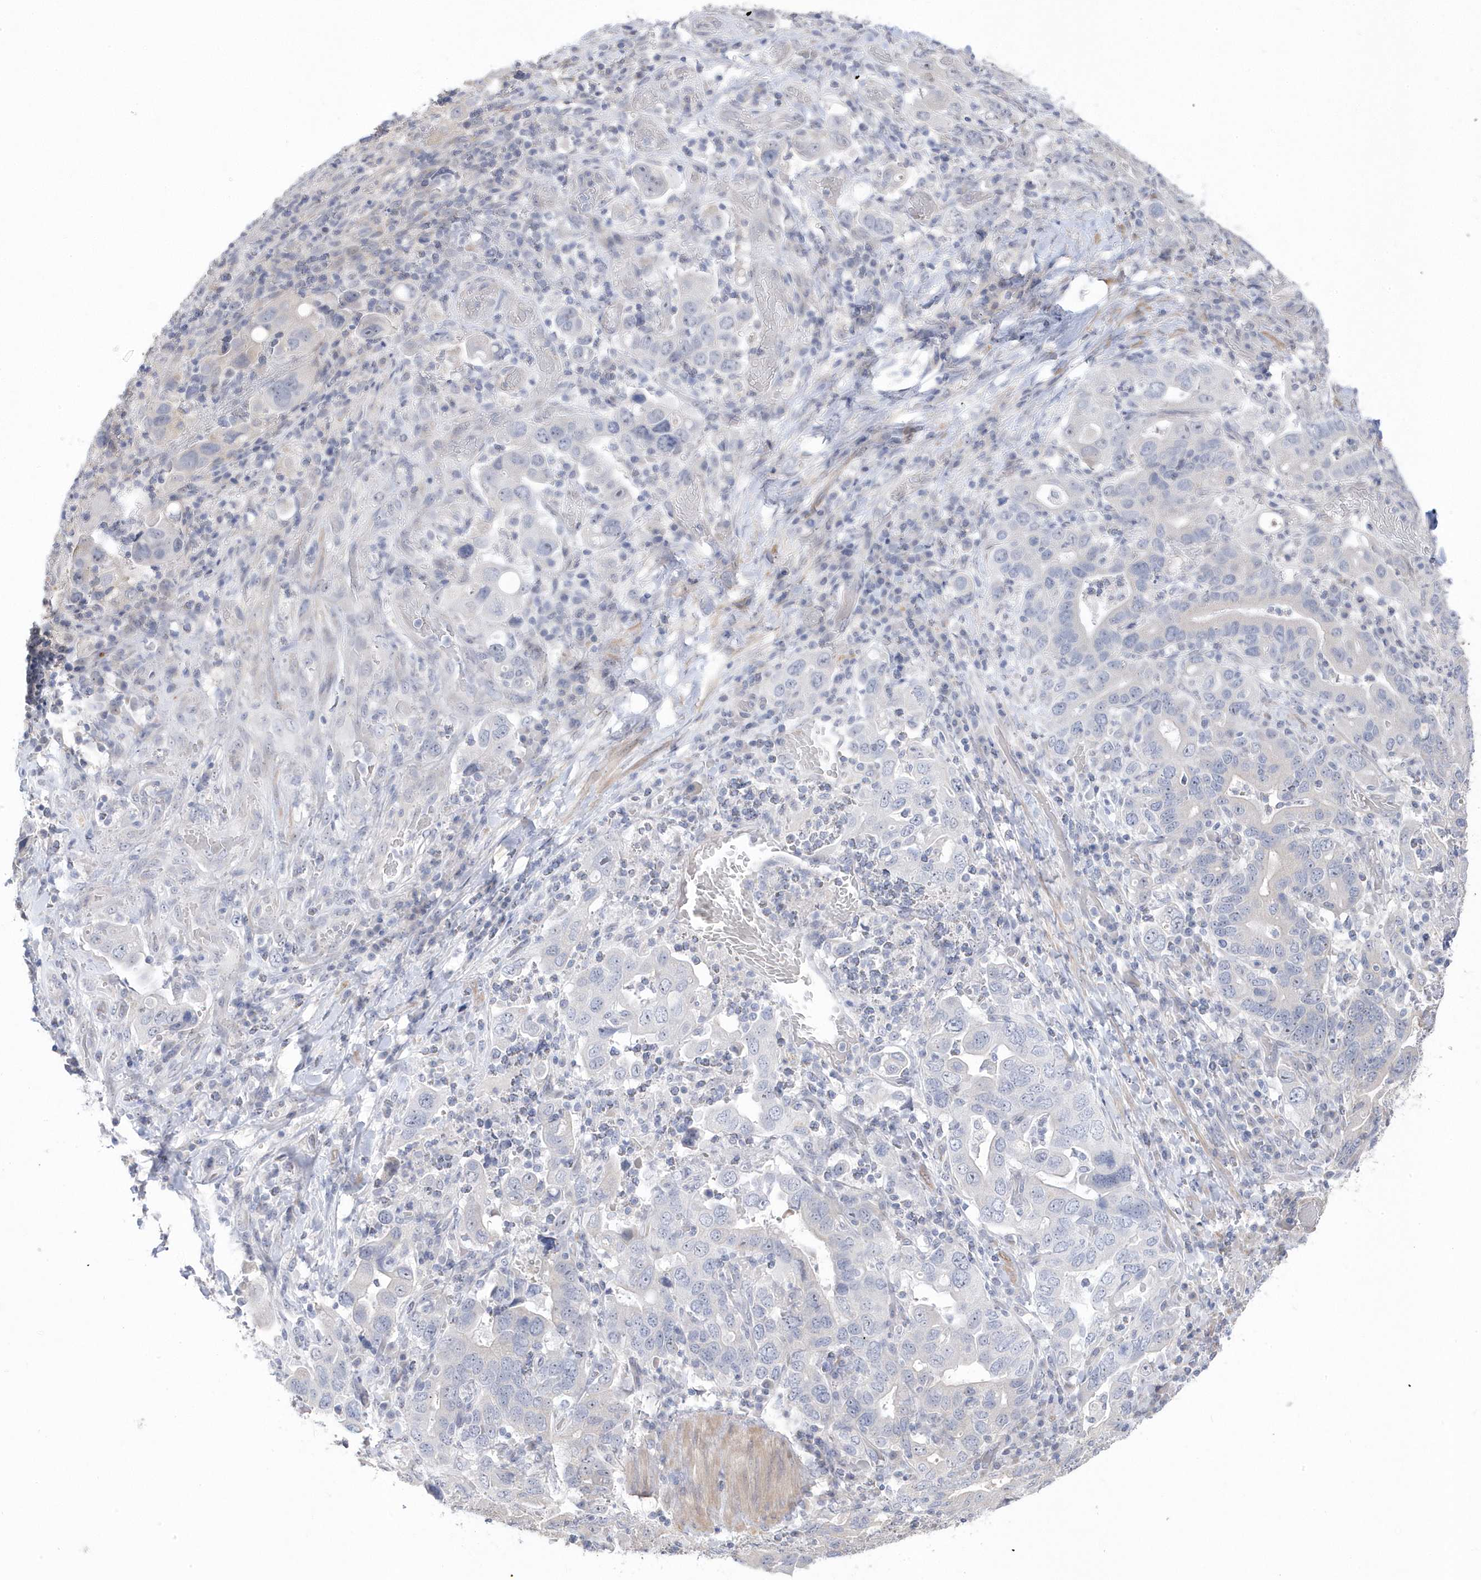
{"staining": {"intensity": "negative", "quantity": "none", "location": "none"}, "tissue": "stomach cancer", "cell_type": "Tumor cells", "image_type": "cancer", "snomed": [{"axis": "morphology", "description": "Adenocarcinoma, NOS"}, {"axis": "topography", "description": "Stomach, upper"}], "caption": "Tumor cells show no significant protein expression in adenocarcinoma (stomach).", "gene": "GTPBP6", "patient": {"sex": "male", "age": 62}}